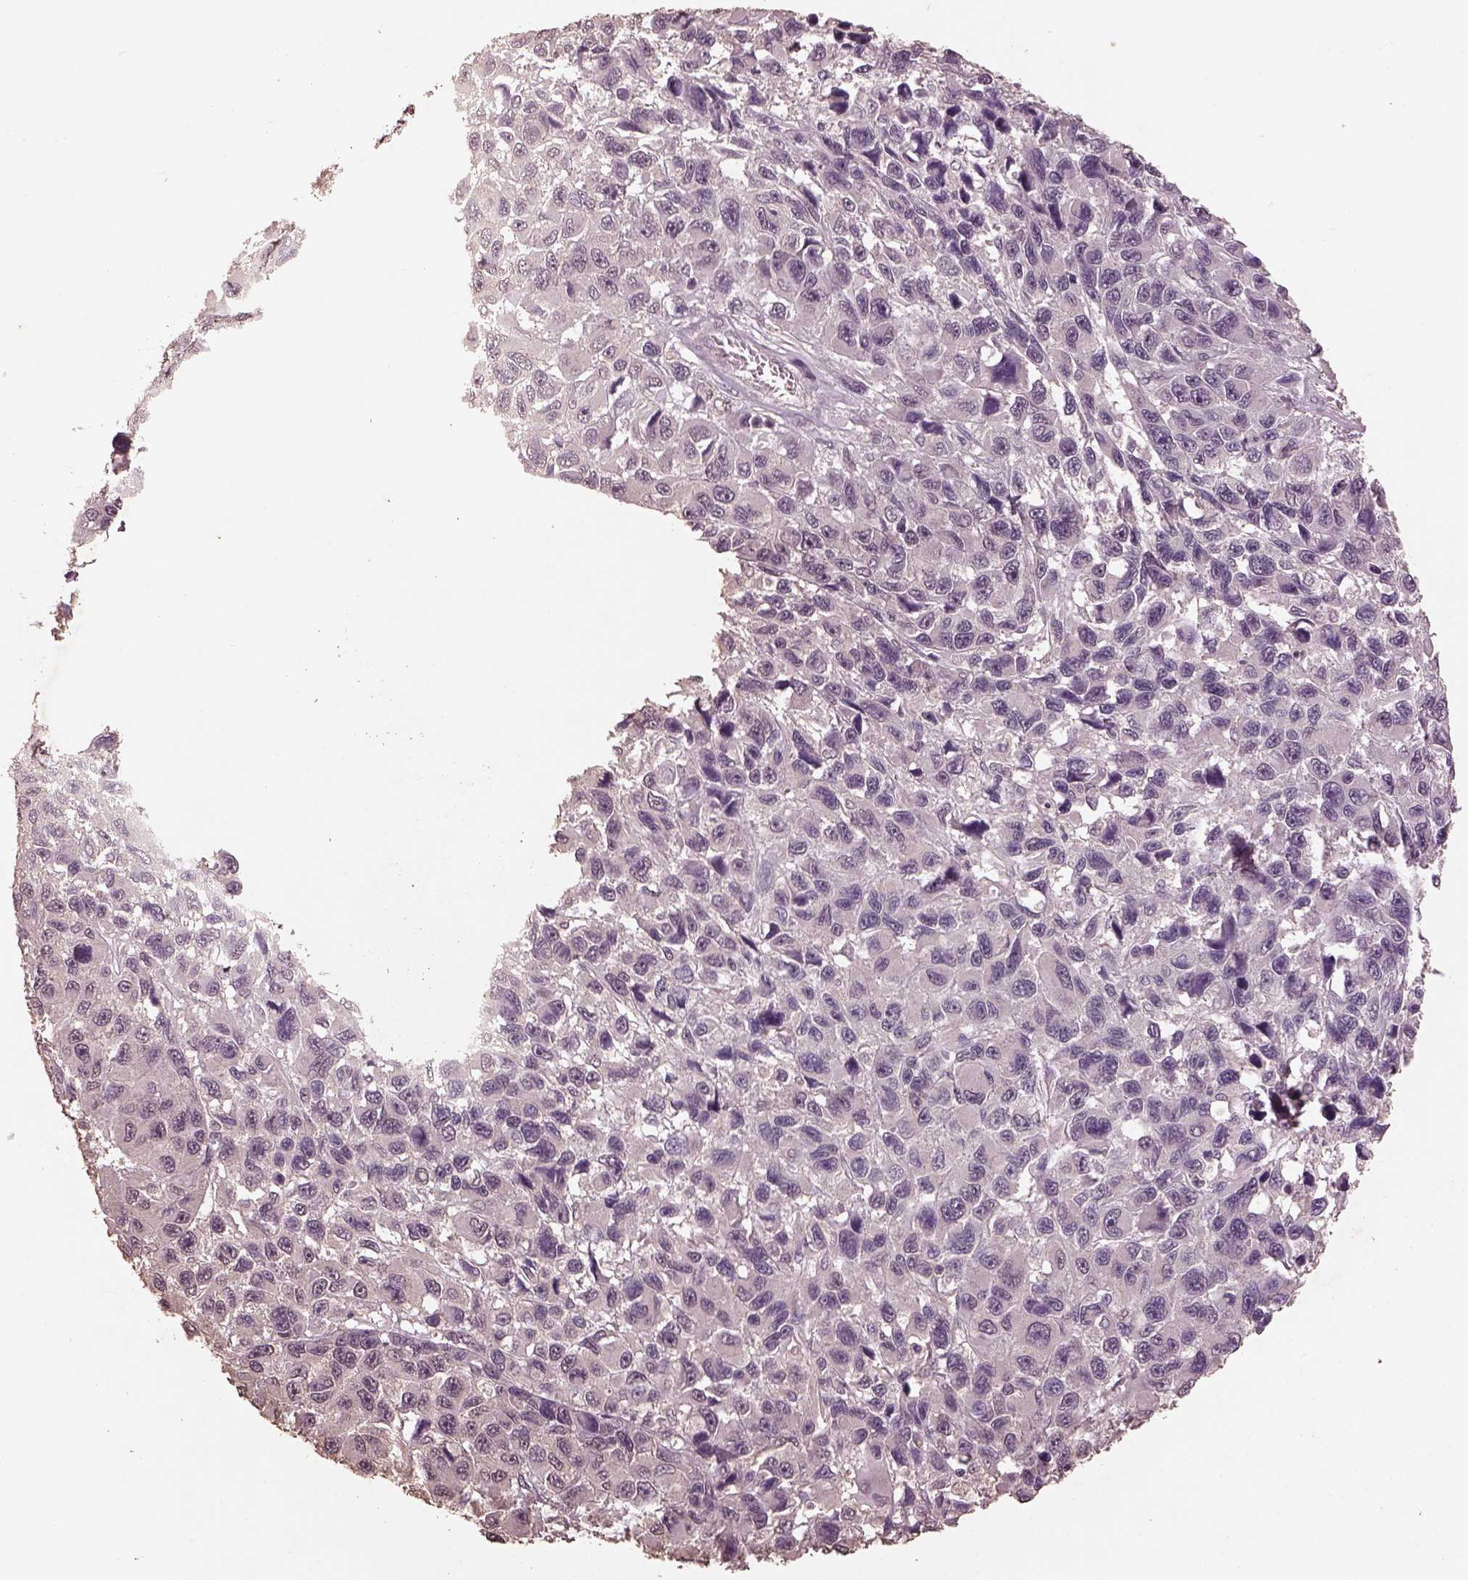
{"staining": {"intensity": "negative", "quantity": "none", "location": "none"}, "tissue": "melanoma", "cell_type": "Tumor cells", "image_type": "cancer", "snomed": [{"axis": "morphology", "description": "Malignant melanoma, NOS"}, {"axis": "topography", "description": "Skin"}], "caption": "This is an immunohistochemistry photomicrograph of malignant melanoma. There is no staining in tumor cells.", "gene": "CPT1C", "patient": {"sex": "male", "age": 53}}